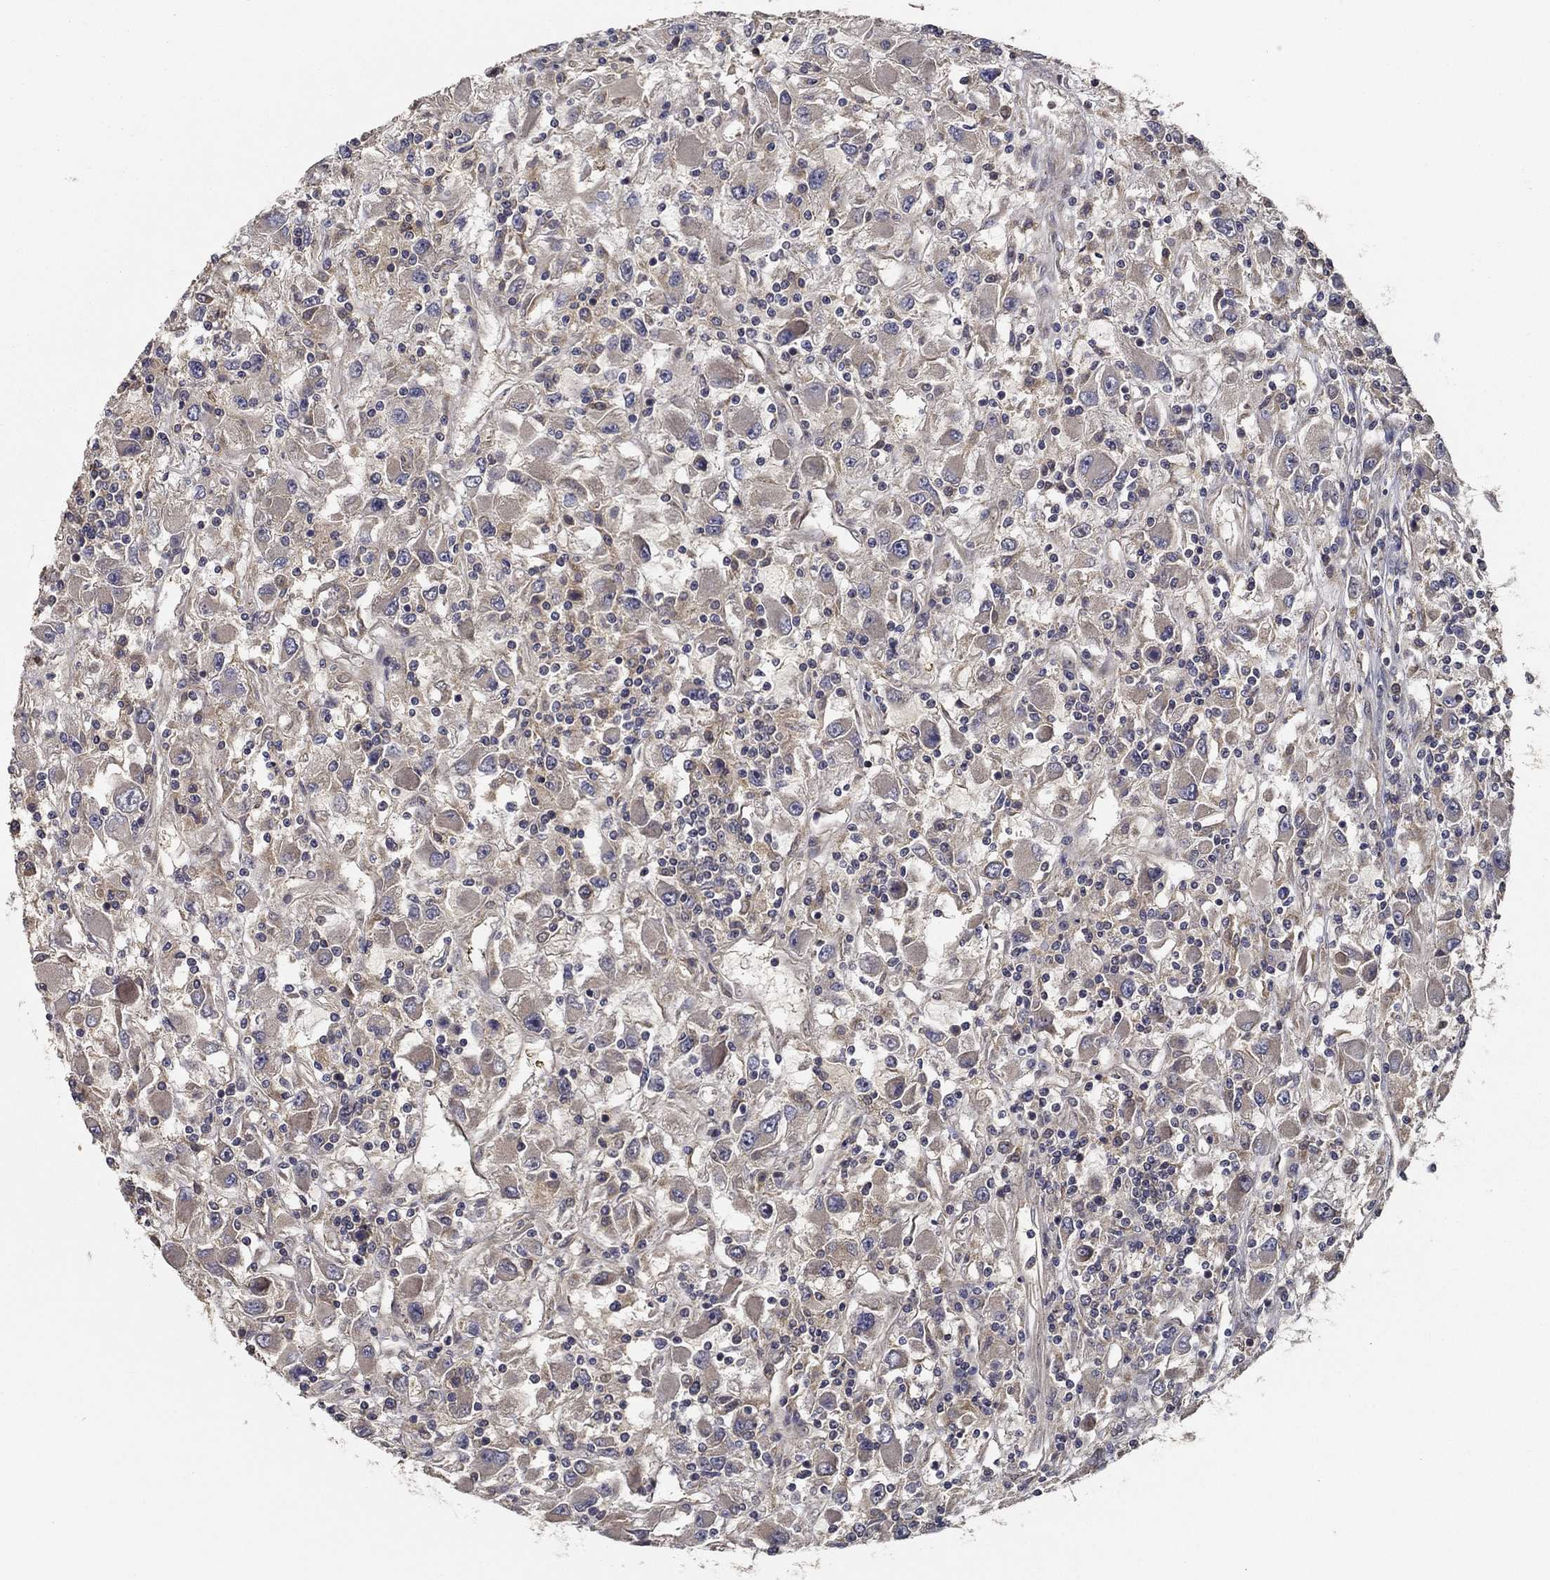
{"staining": {"intensity": "negative", "quantity": "none", "location": "none"}, "tissue": "renal cancer", "cell_type": "Tumor cells", "image_type": "cancer", "snomed": [{"axis": "morphology", "description": "Adenocarcinoma, NOS"}, {"axis": "topography", "description": "Kidney"}], "caption": "This is an immunohistochemistry photomicrograph of human renal cancer (adenocarcinoma). There is no expression in tumor cells.", "gene": "BABAM2", "patient": {"sex": "female", "age": 67}}